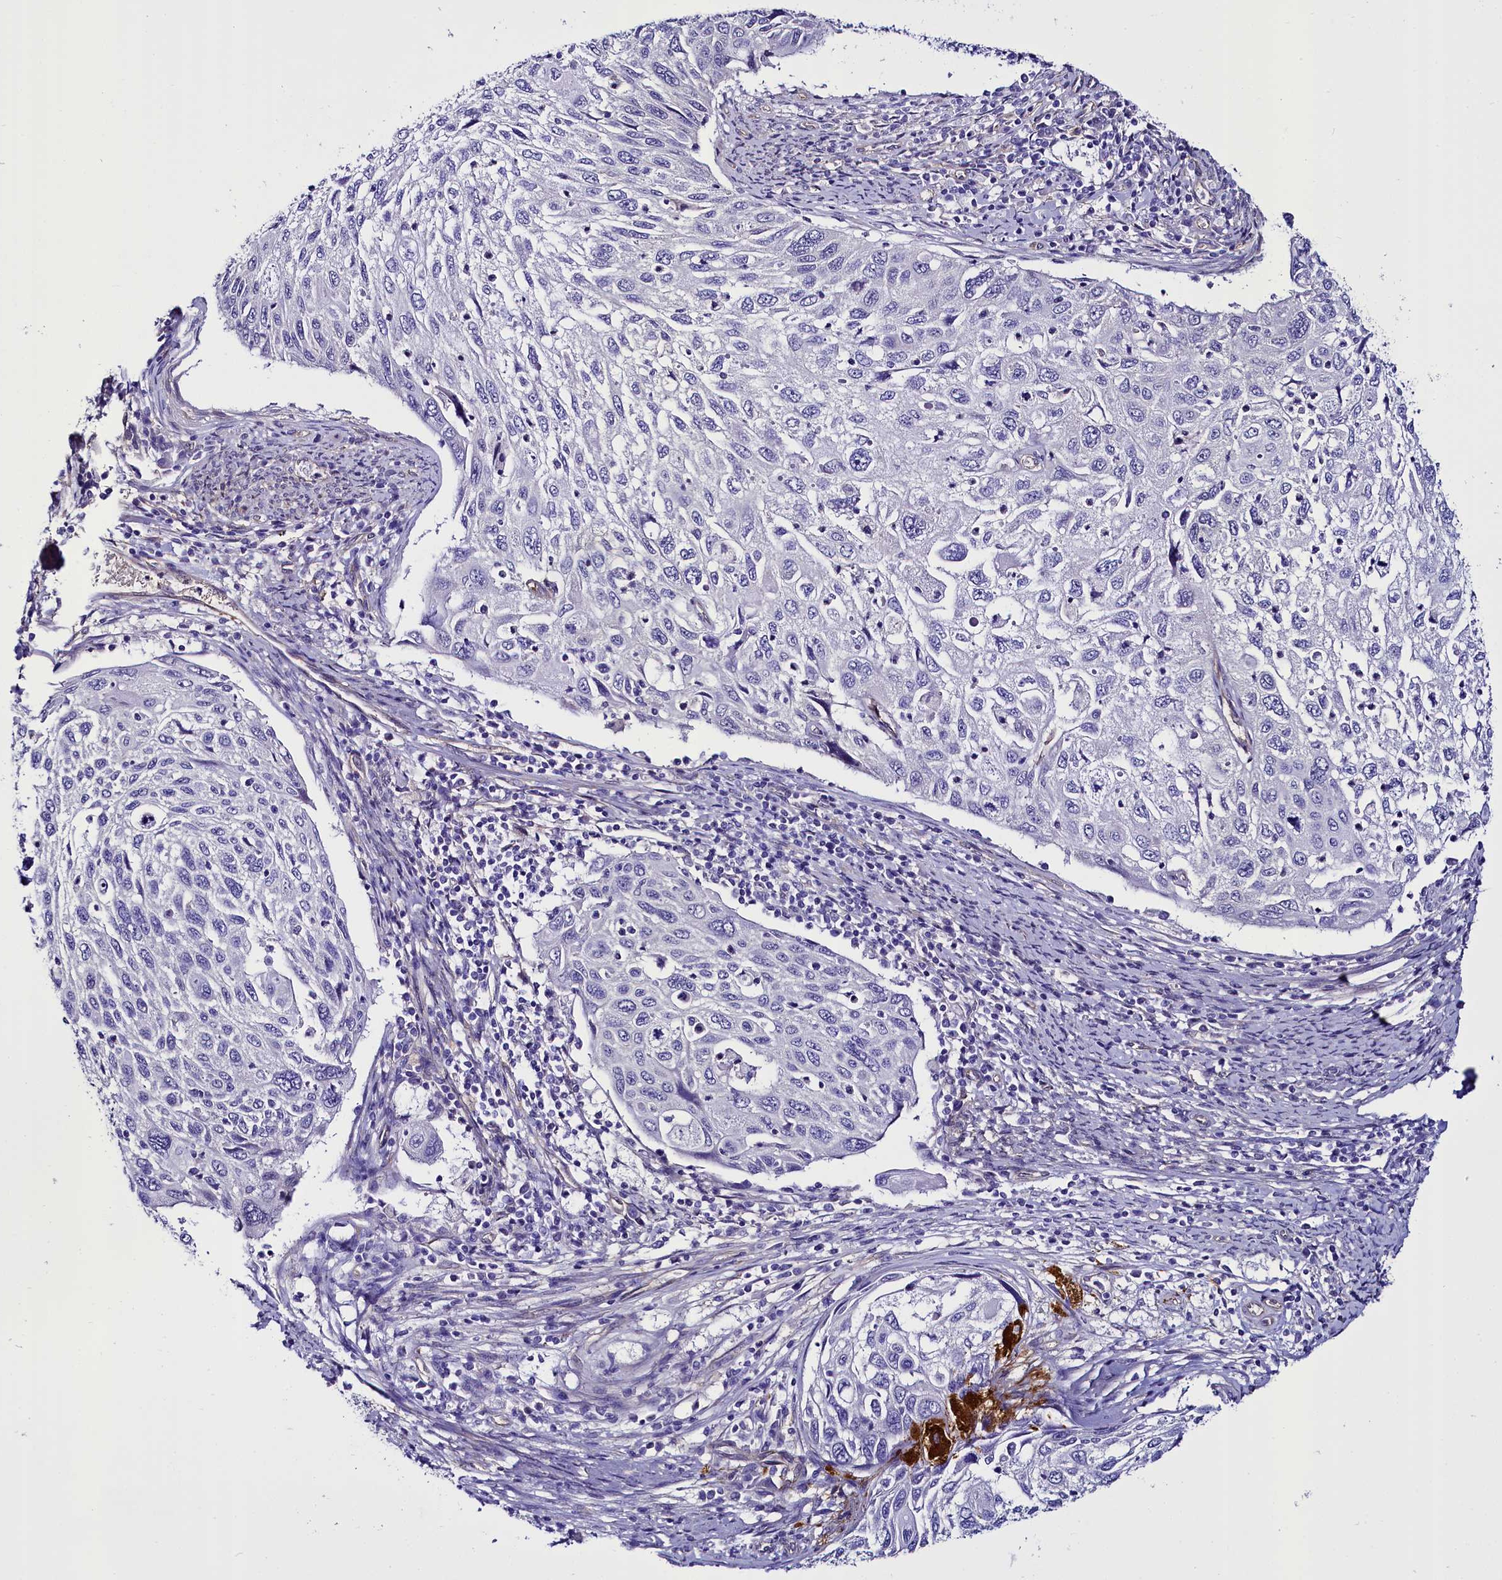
{"staining": {"intensity": "negative", "quantity": "none", "location": "none"}, "tissue": "cervical cancer", "cell_type": "Tumor cells", "image_type": "cancer", "snomed": [{"axis": "morphology", "description": "Squamous cell carcinoma, NOS"}, {"axis": "topography", "description": "Cervix"}], "caption": "The image shows no staining of tumor cells in cervical squamous cell carcinoma. Brightfield microscopy of IHC stained with DAB (brown) and hematoxylin (blue), captured at high magnification.", "gene": "STXBP1", "patient": {"sex": "female", "age": 70}}